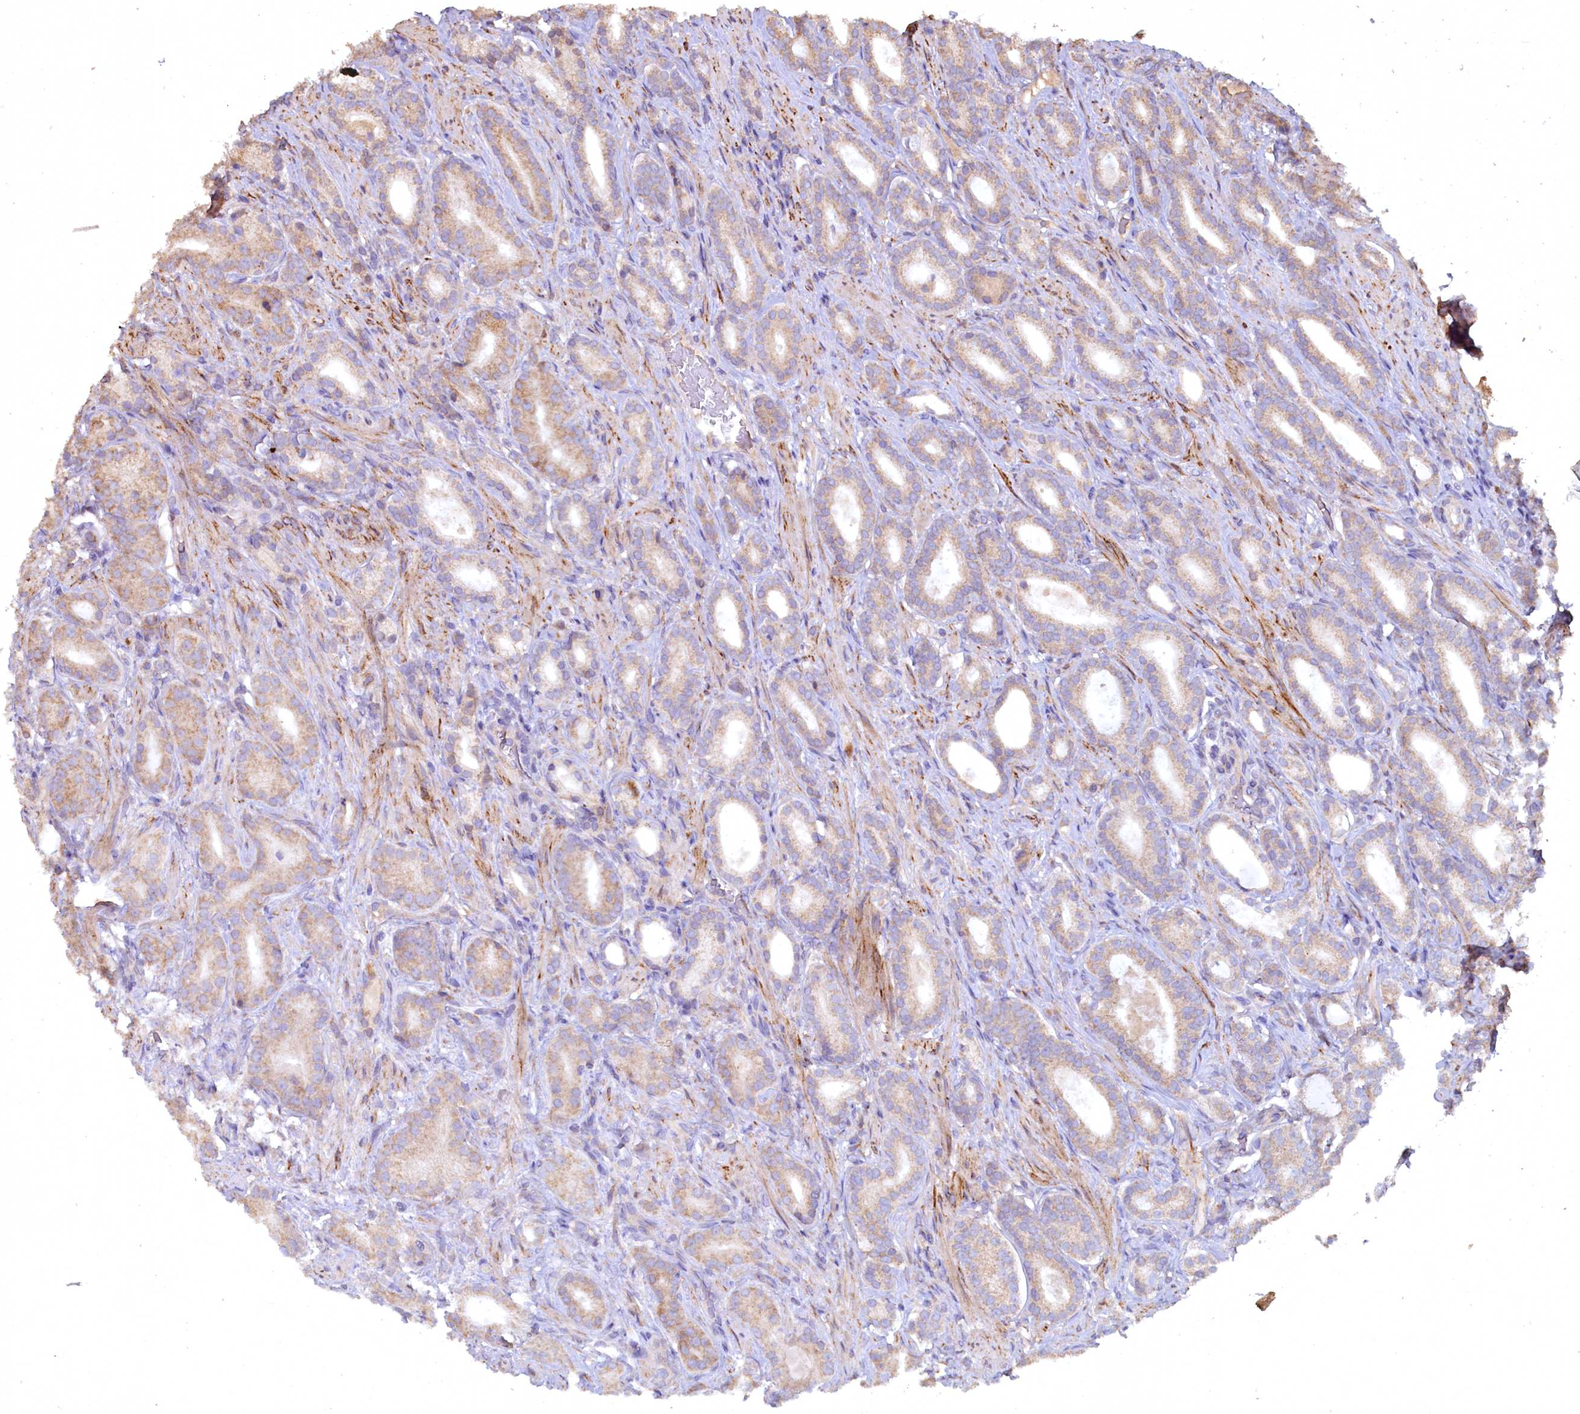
{"staining": {"intensity": "weak", "quantity": "25%-75%", "location": "cytoplasmic/membranous"}, "tissue": "prostate cancer", "cell_type": "Tumor cells", "image_type": "cancer", "snomed": [{"axis": "morphology", "description": "Adenocarcinoma, Low grade"}, {"axis": "topography", "description": "Prostate"}], "caption": "DAB immunohistochemical staining of prostate cancer (low-grade adenocarcinoma) demonstrates weak cytoplasmic/membranous protein positivity in approximately 25%-75% of tumor cells.", "gene": "FUNDC1", "patient": {"sex": "male", "age": 71}}